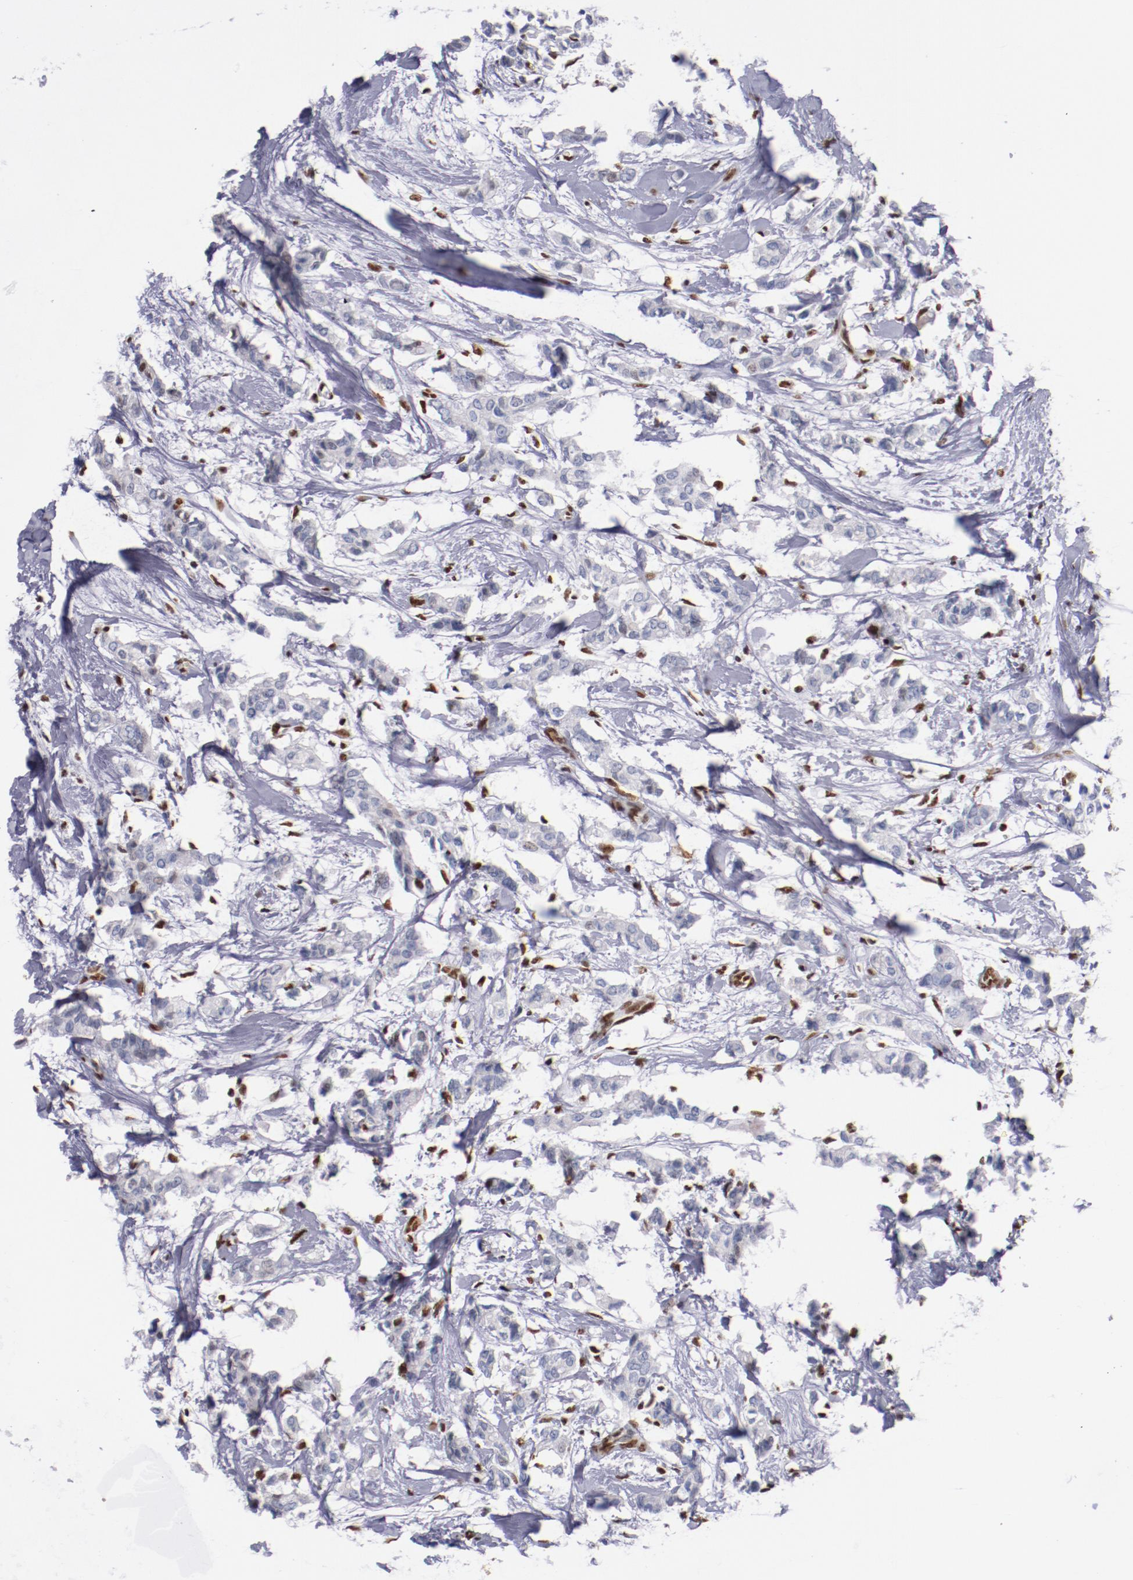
{"staining": {"intensity": "negative", "quantity": "none", "location": "none"}, "tissue": "breast cancer", "cell_type": "Tumor cells", "image_type": "cancer", "snomed": [{"axis": "morphology", "description": "Duct carcinoma"}, {"axis": "topography", "description": "Breast"}], "caption": "Immunohistochemistry (IHC) photomicrograph of neoplastic tissue: breast cancer stained with DAB (3,3'-diaminobenzidine) demonstrates no significant protein staining in tumor cells. (Stains: DAB IHC with hematoxylin counter stain, Microscopy: brightfield microscopy at high magnification).", "gene": "IFI16", "patient": {"sex": "female", "age": 84}}